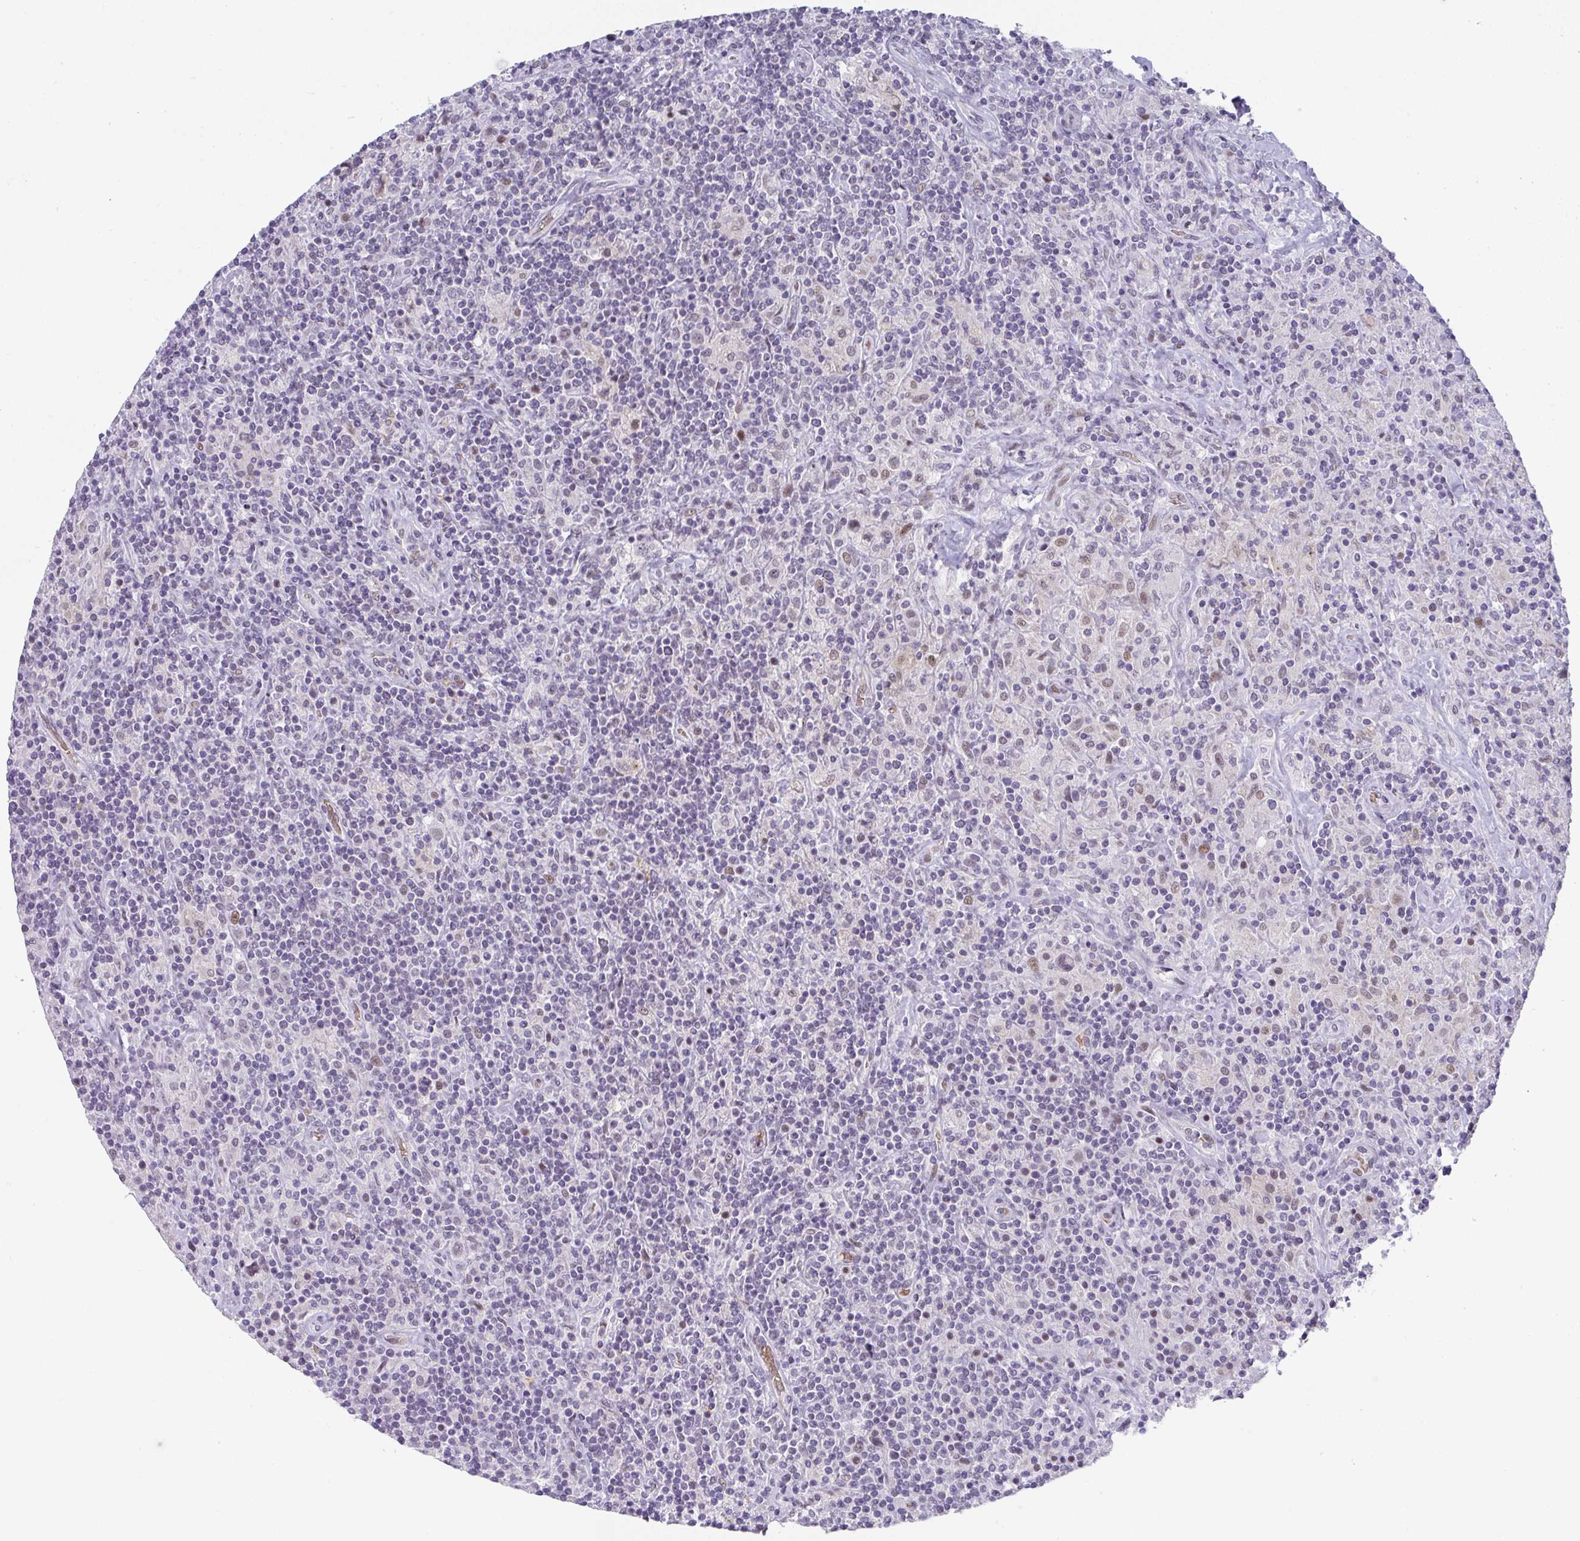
{"staining": {"intensity": "weak", "quantity": "<25%", "location": "nuclear"}, "tissue": "lymphoma", "cell_type": "Tumor cells", "image_type": "cancer", "snomed": [{"axis": "morphology", "description": "Hodgkin's disease, NOS"}, {"axis": "topography", "description": "Lymph node"}], "caption": "Tumor cells show no significant staining in Hodgkin's disease.", "gene": "TNMD", "patient": {"sex": "male", "age": 70}}